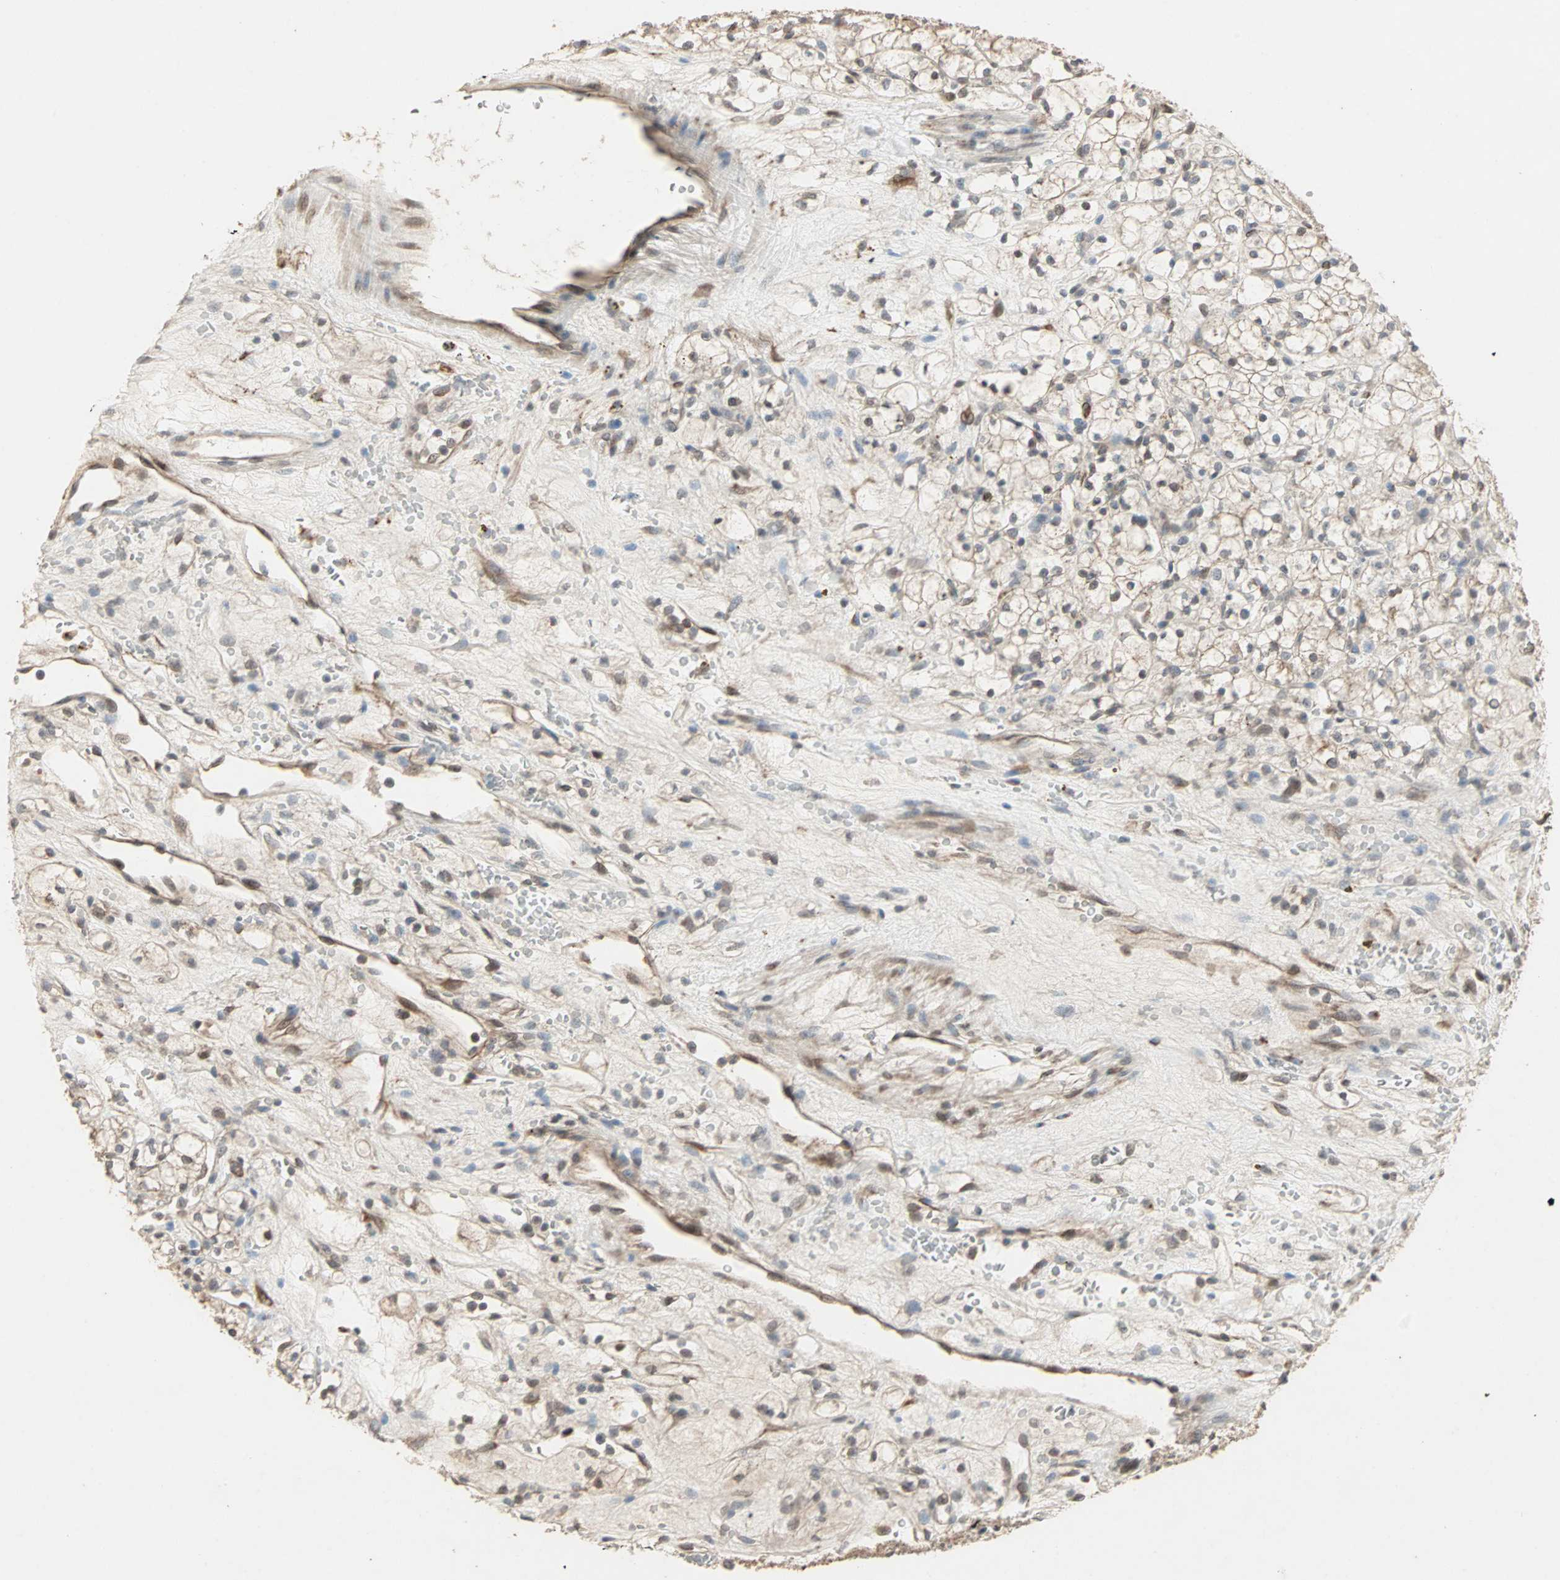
{"staining": {"intensity": "weak", "quantity": "<25%", "location": "cytoplasmic/membranous"}, "tissue": "renal cancer", "cell_type": "Tumor cells", "image_type": "cancer", "snomed": [{"axis": "morphology", "description": "Adenocarcinoma, NOS"}, {"axis": "topography", "description": "Kidney"}], "caption": "Renal cancer was stained to show a protein in brown. There is no significant staining in tumor cells. (DAB immunohistochemistry (IHC) with hematoxylin counter stain).", "gene": "TRPV4", "patient": {"sex": "female", "age": 60}}